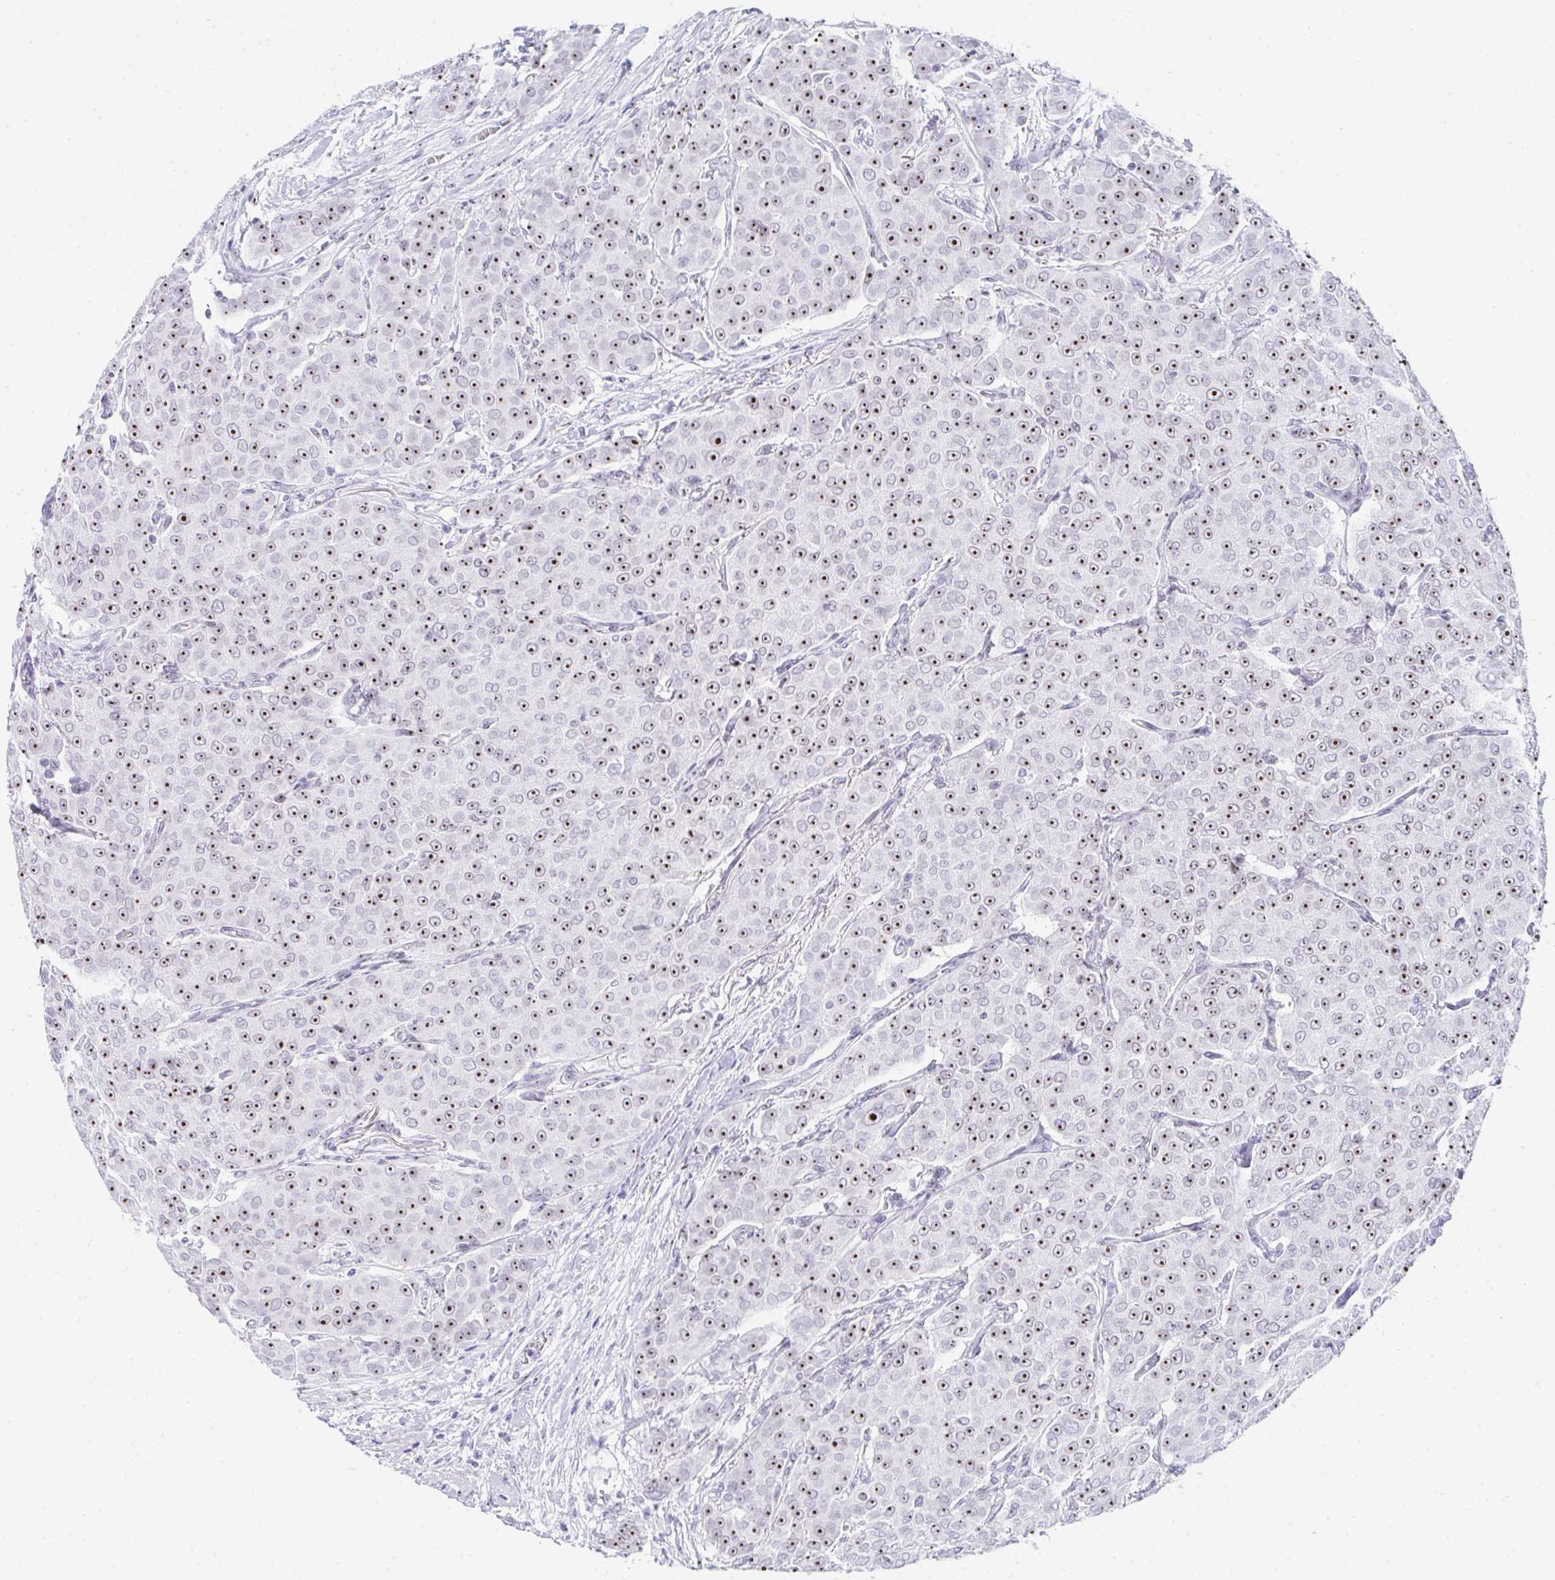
{"staining": {"intensity": "moderate", "quantity": ">75%", "location": "nuclear"}, "tissue": "breast cancer", "cell_type": "Tumor cells", "image_type": "cancer", "snomed": [{"axis": "morphology", "description": "Duct carcinoma"}, {"axis": "topography", "description": "Breast"}], "caption": "A histopathology image of breast cancer stained for a protein reveals moderate nuclear brown staining in tumor cells.", "gene": "NOP10", "patient": {"sex": "female", "age": 91}}